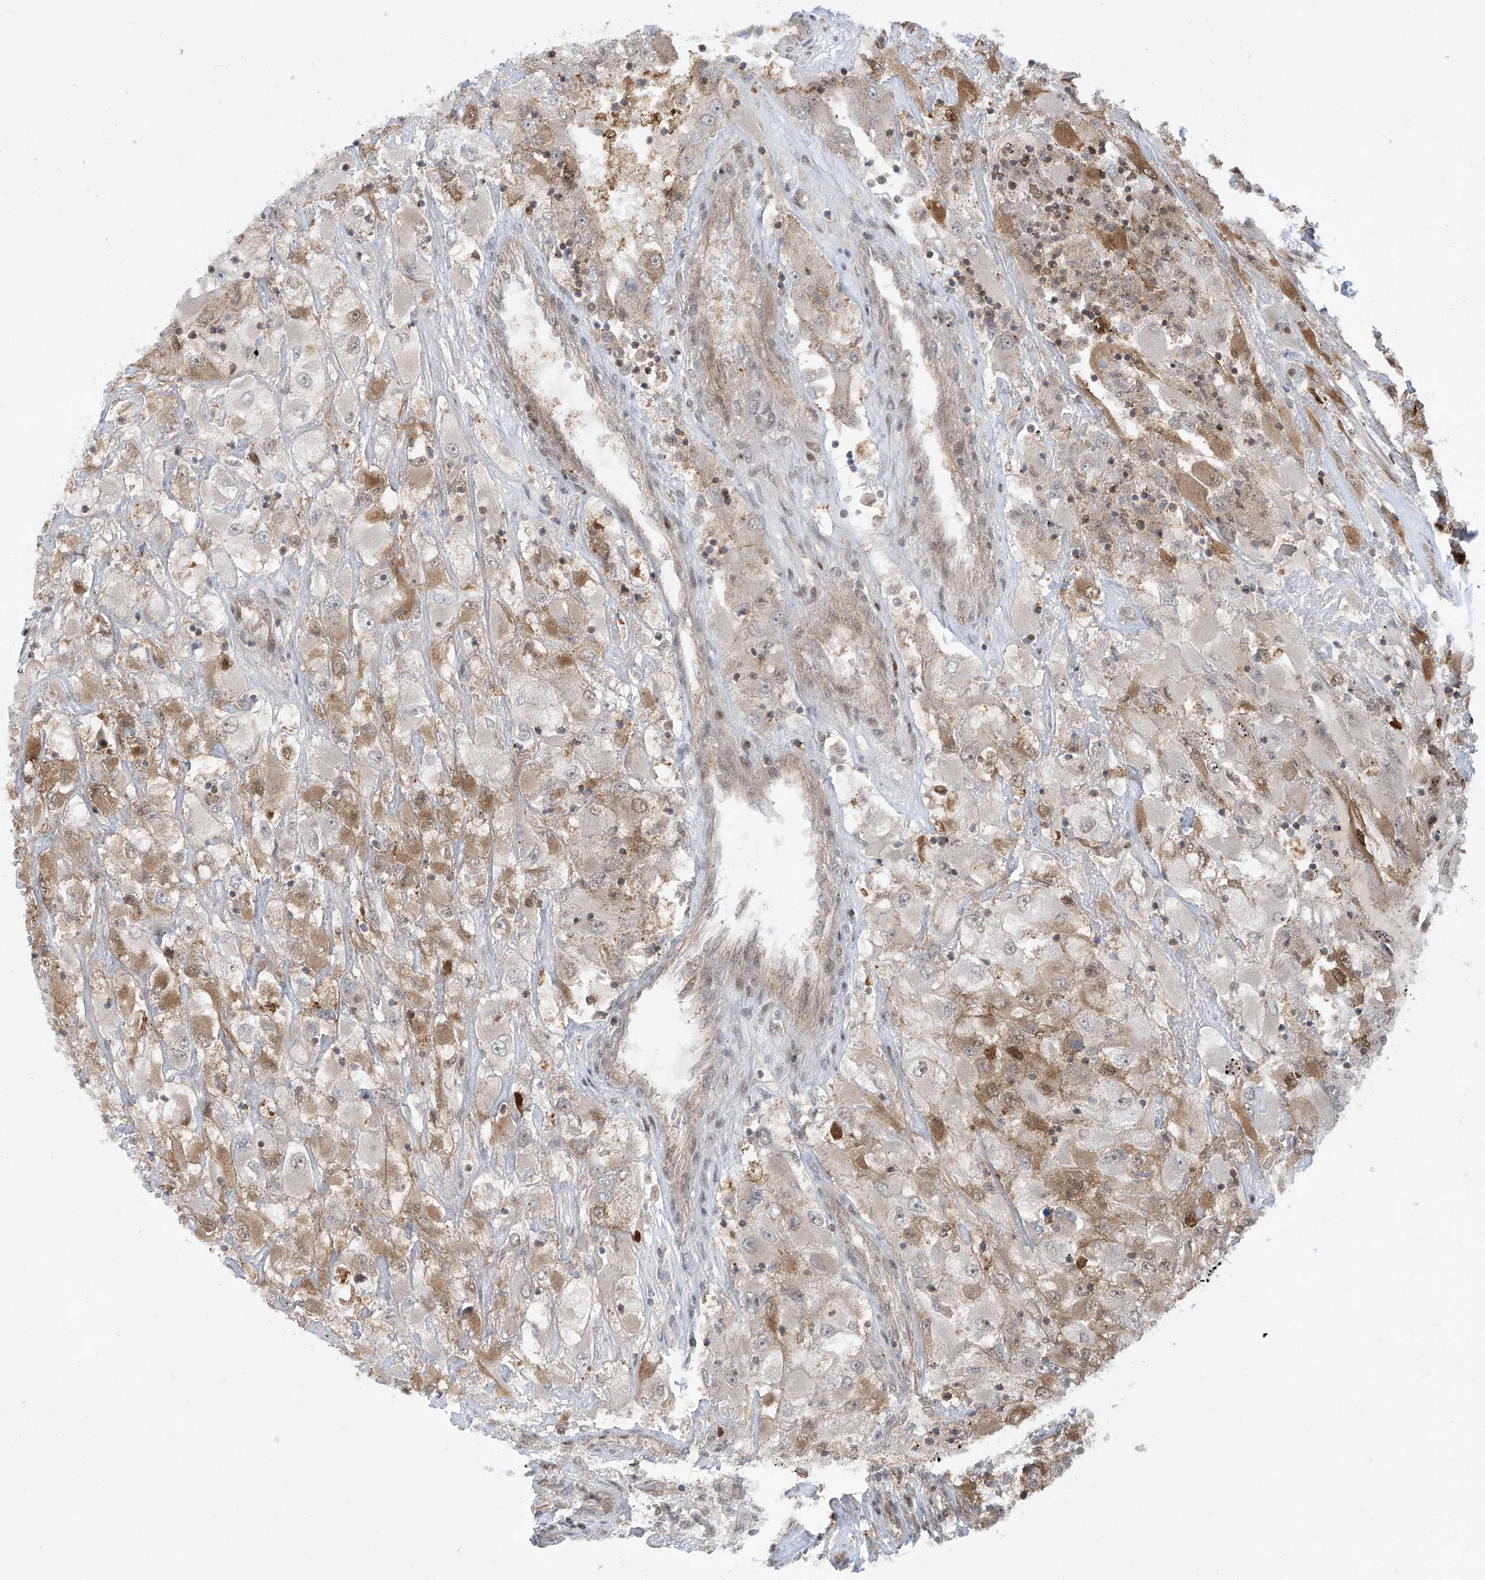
{"staining": {"intensity": "moderate", "quantity": ">75%", "location": "cytoplasmic/membranous,nuclear"}, "tissue": "renal cancer", "cell_type": "Tumor cells", "image_type": "cancer", "snomed": [{"axis": "morphology", "description": "Adenocarcinoma, NOS"}, {"axis": "topography", "description": "Kidney"}], "caption": "Renal cancer (adenocarcinoma) tissue exhibits moderate cytoplasmic/membranous and nuclear staining in about >75% of tumor cells, visualized by immunohistochemistry. (brown staining indicates protein expression, while blue staining denotes nuclei).", "gene": "LAGE3", "patient": {"sex": "female", "age": 52}}